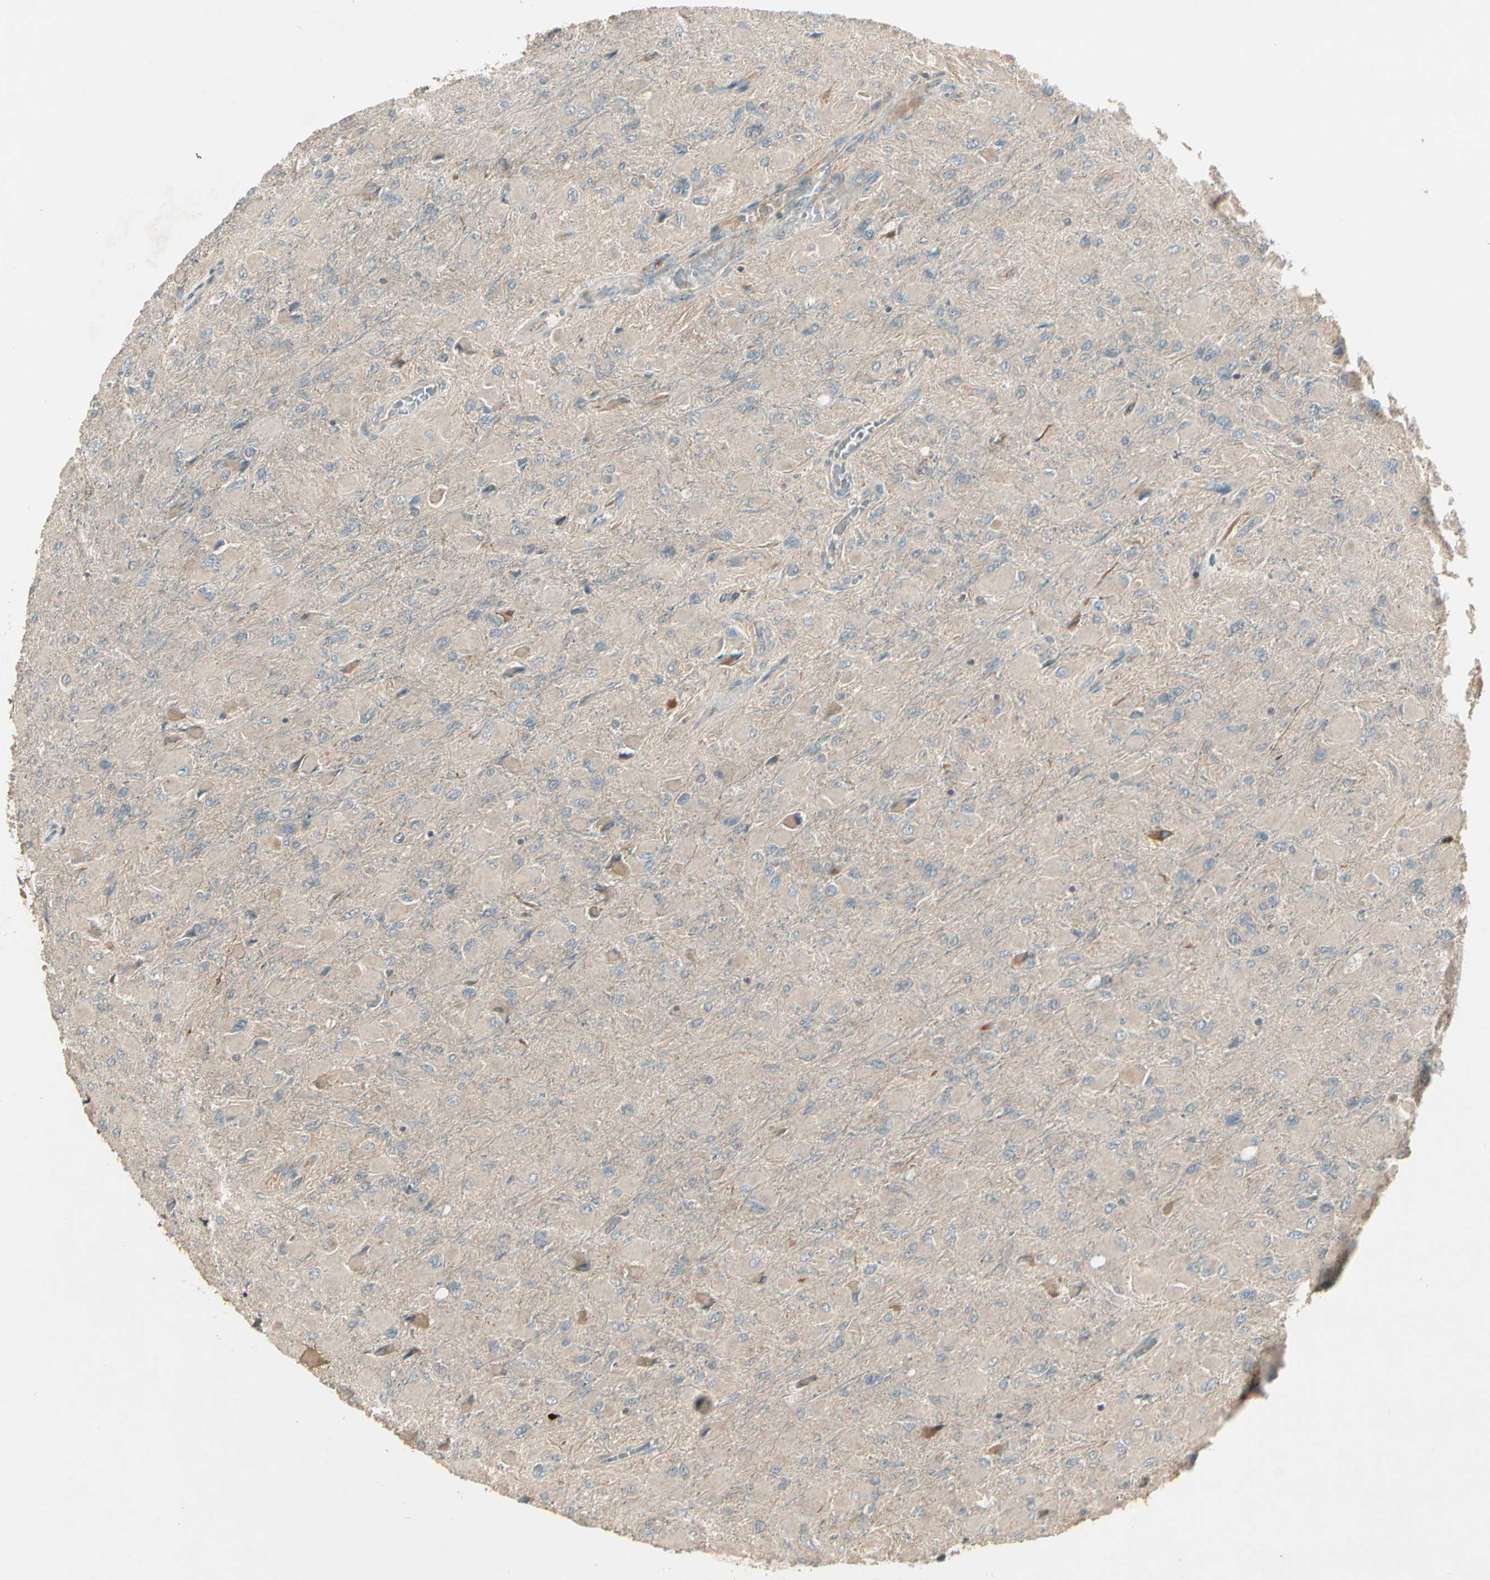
{"staining": {"intensity": "negative", "quantity": "none", "location": "none"}, "tissue": "glioma", "cell_type": "Tumor cells", "image_type": "cancer", "snomed": [{"axis": "morphology", "description": "Glioma, malignant, High grade"}, {"axis": "topography", "description": "Cerebral cortex"}], "caption": "Histopathology image shows no protein positivity in tumor cells of glioma tissue.", "gene": "ACVR1", "patient": {"sex": "female", "age": 36}}